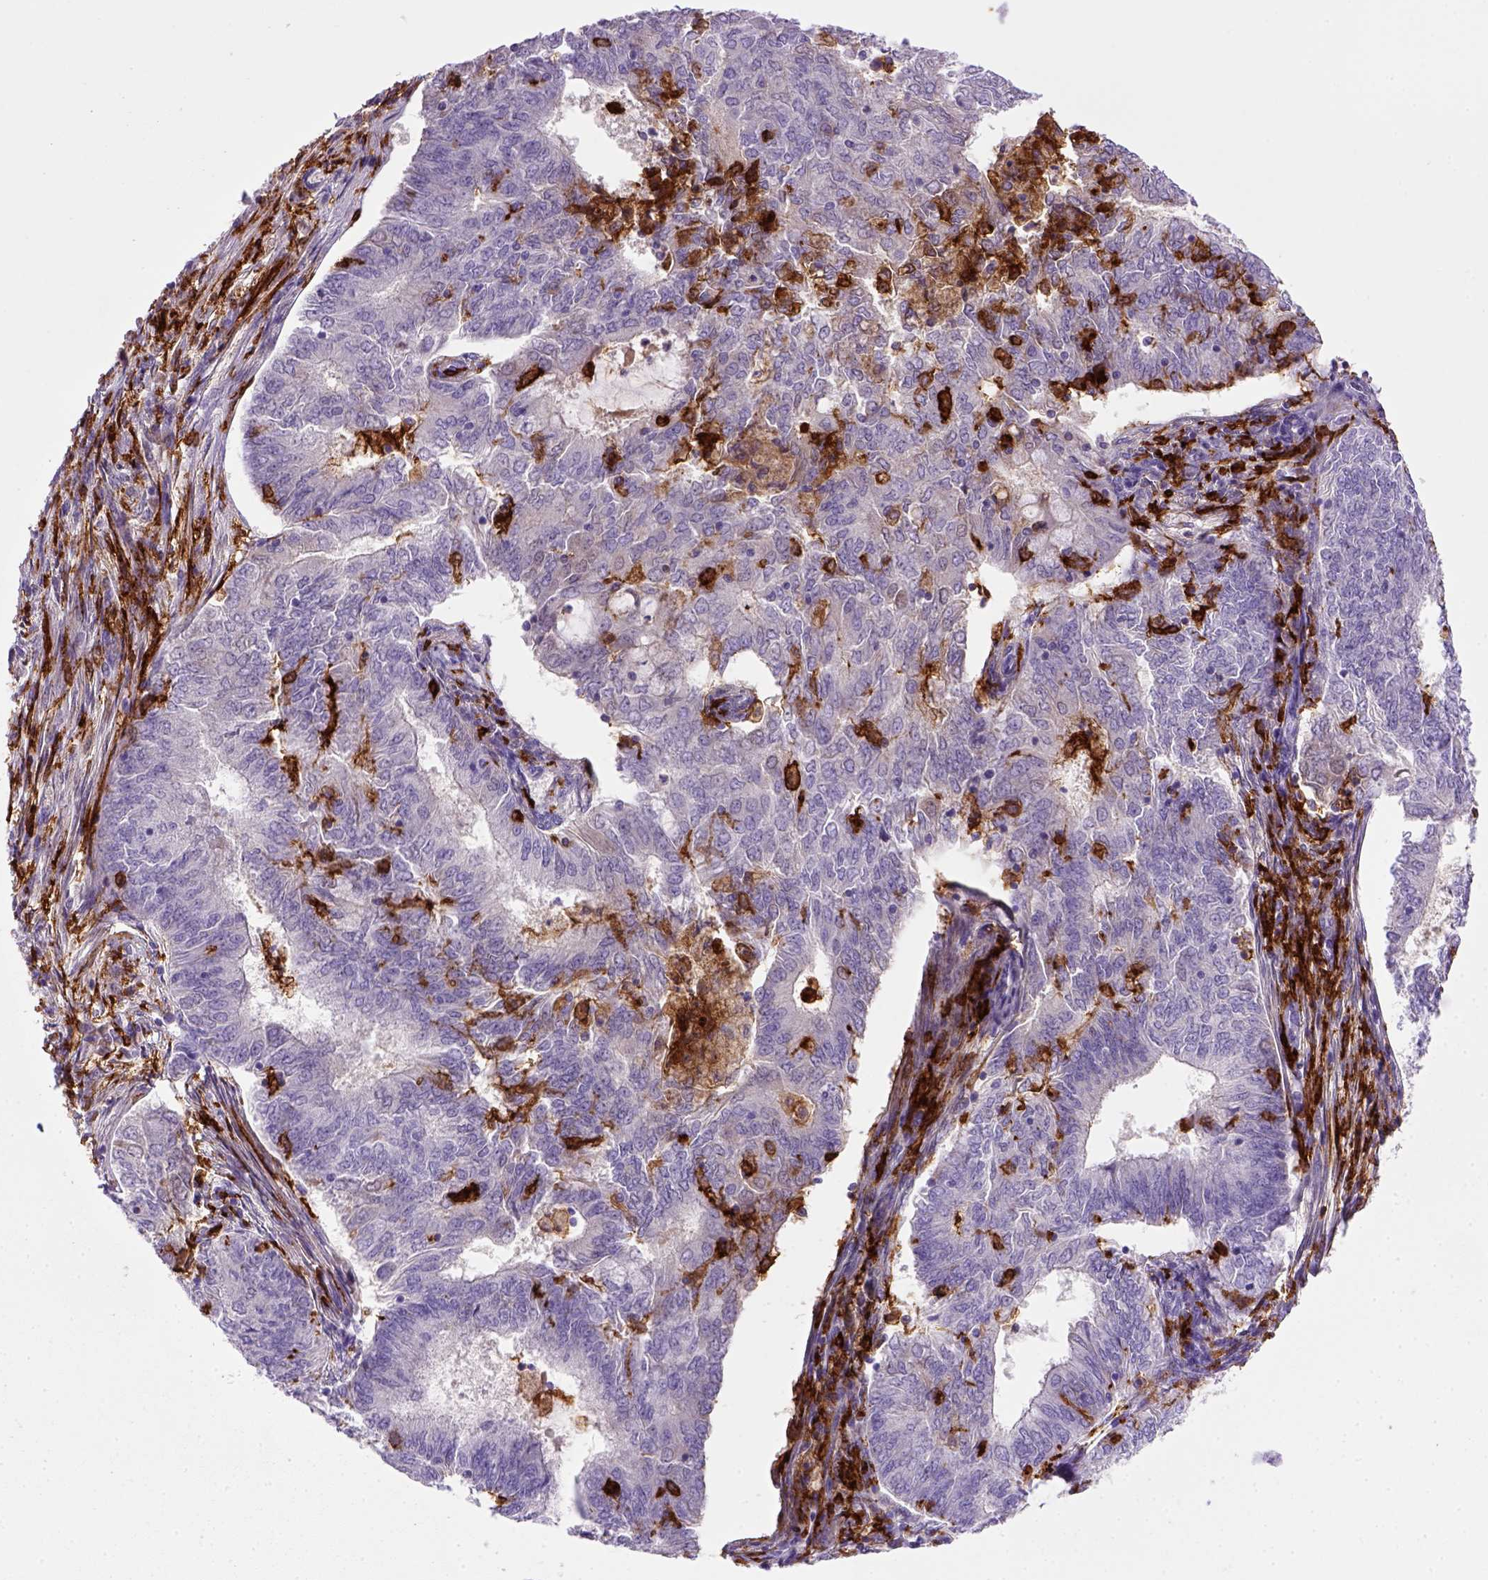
{"staining": {"intensity": "negative", "quantity": "none", "location": "none"}, "tissue": "endometrial cancer", "cell_type": "Tumor cells", "image_type": "cancer", "snomed": [{"axis": "morphology", "description": "Adenocarcinoma, NOS"}, {"axis": "topography", "description": "Endometrium"}], "caption": "This micrograph is of endometrial cancer stained with IHC to label a protein in brown with the nuclei are counter-stained blue. There is no positivity in tumor cells.", "gene": "CD14", "patient": {"sex": "female", "age": 62}}